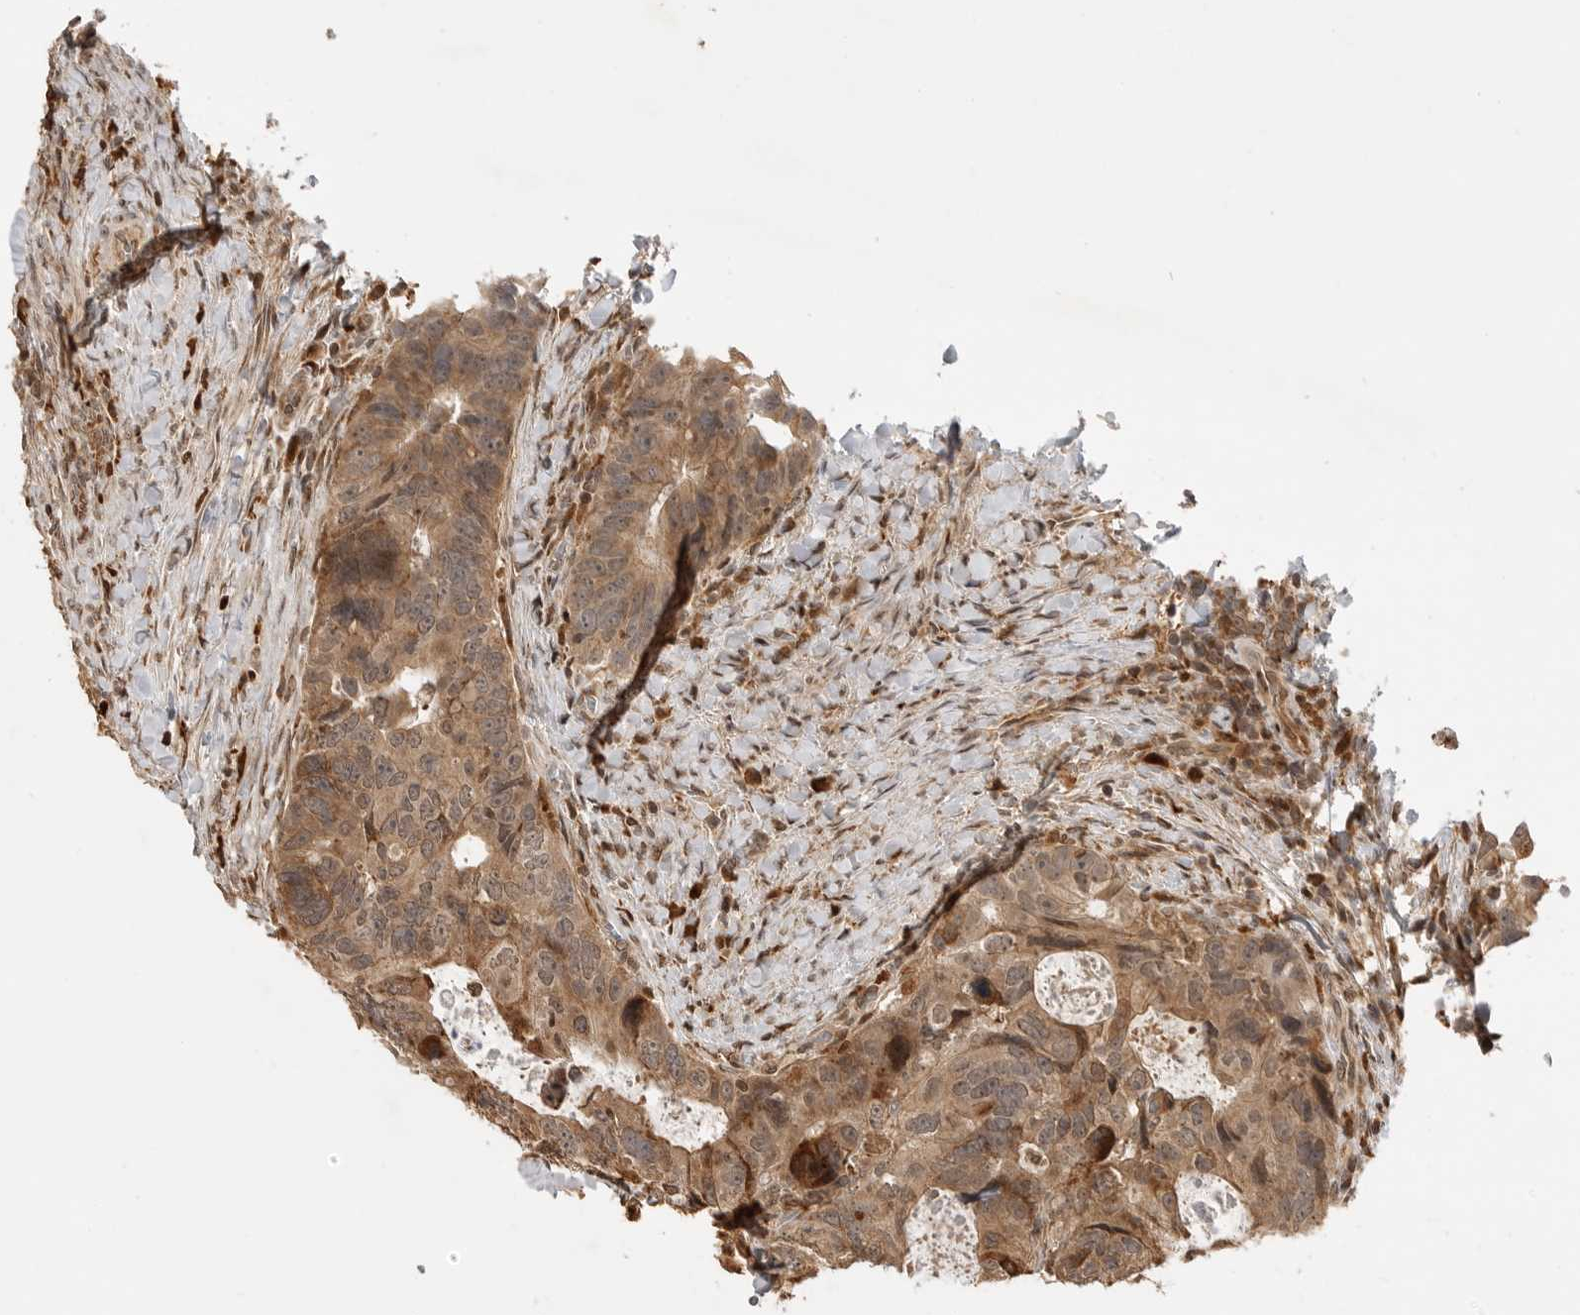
{"staining": {"intensity": "moderate", "quantity": ">75%", "location": "cytoplasmic/membranous,nuclear"}, "tissue": "colorectal cancer", "cell_type": "Tumor cells", "image_type": "cancer", "snomed": [{"axis": "morphology", "description": "Adenocarcinoma, NOS"}, {"axis": "topography", "description": "Rectum"}], "caption": "The immunohistochemical stain labels moderate cytoplasmic/membranous and nuclear positivity in tumor cells of adenocarcinoma (colorectal) tissue. (brown staining indicates protein expression, while blue staining denotes nuclei).", "gene": "BMP2K", "patient": {"sex": "male", "age": 59}}